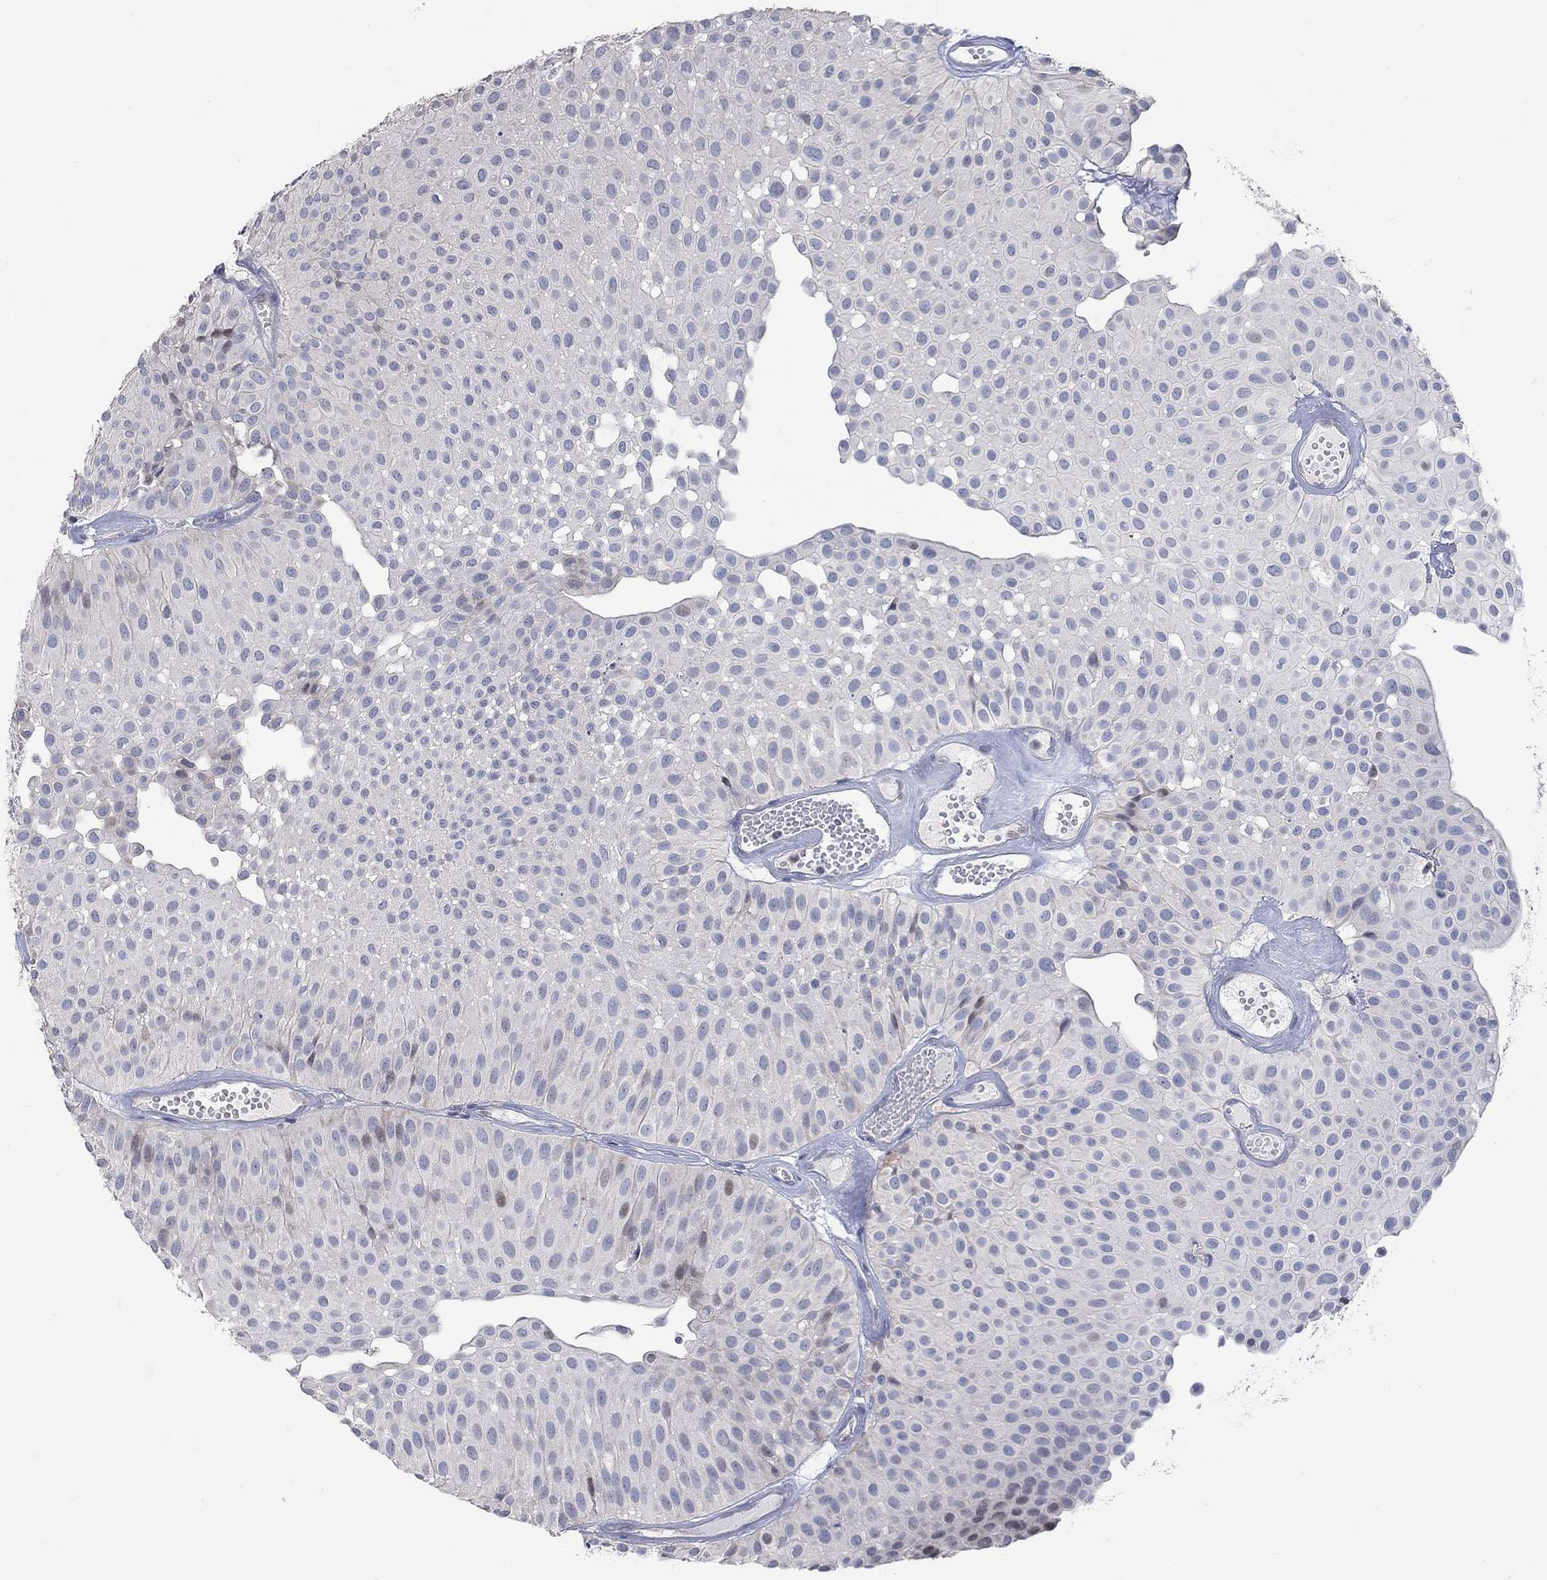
{"staining": {"intensity": "weak", "quantity": "<25%", "location": "nuclear"}, "tissue": "urothelial cancer", "cell_type": "Tumor cells", "image_type": "cancer", "snomed": [{"axis": "morphology", "description": "Urothelial carcinoma, Low grade"}, {"axis": "topography", "description": "Urinary bladder"}], "caption": "Photomicrograph shows no protein staining in tumor cells of urothelial cancer tissue.", "gene": "PNMA5", "patient": {"sex": "male", "age": 64}}